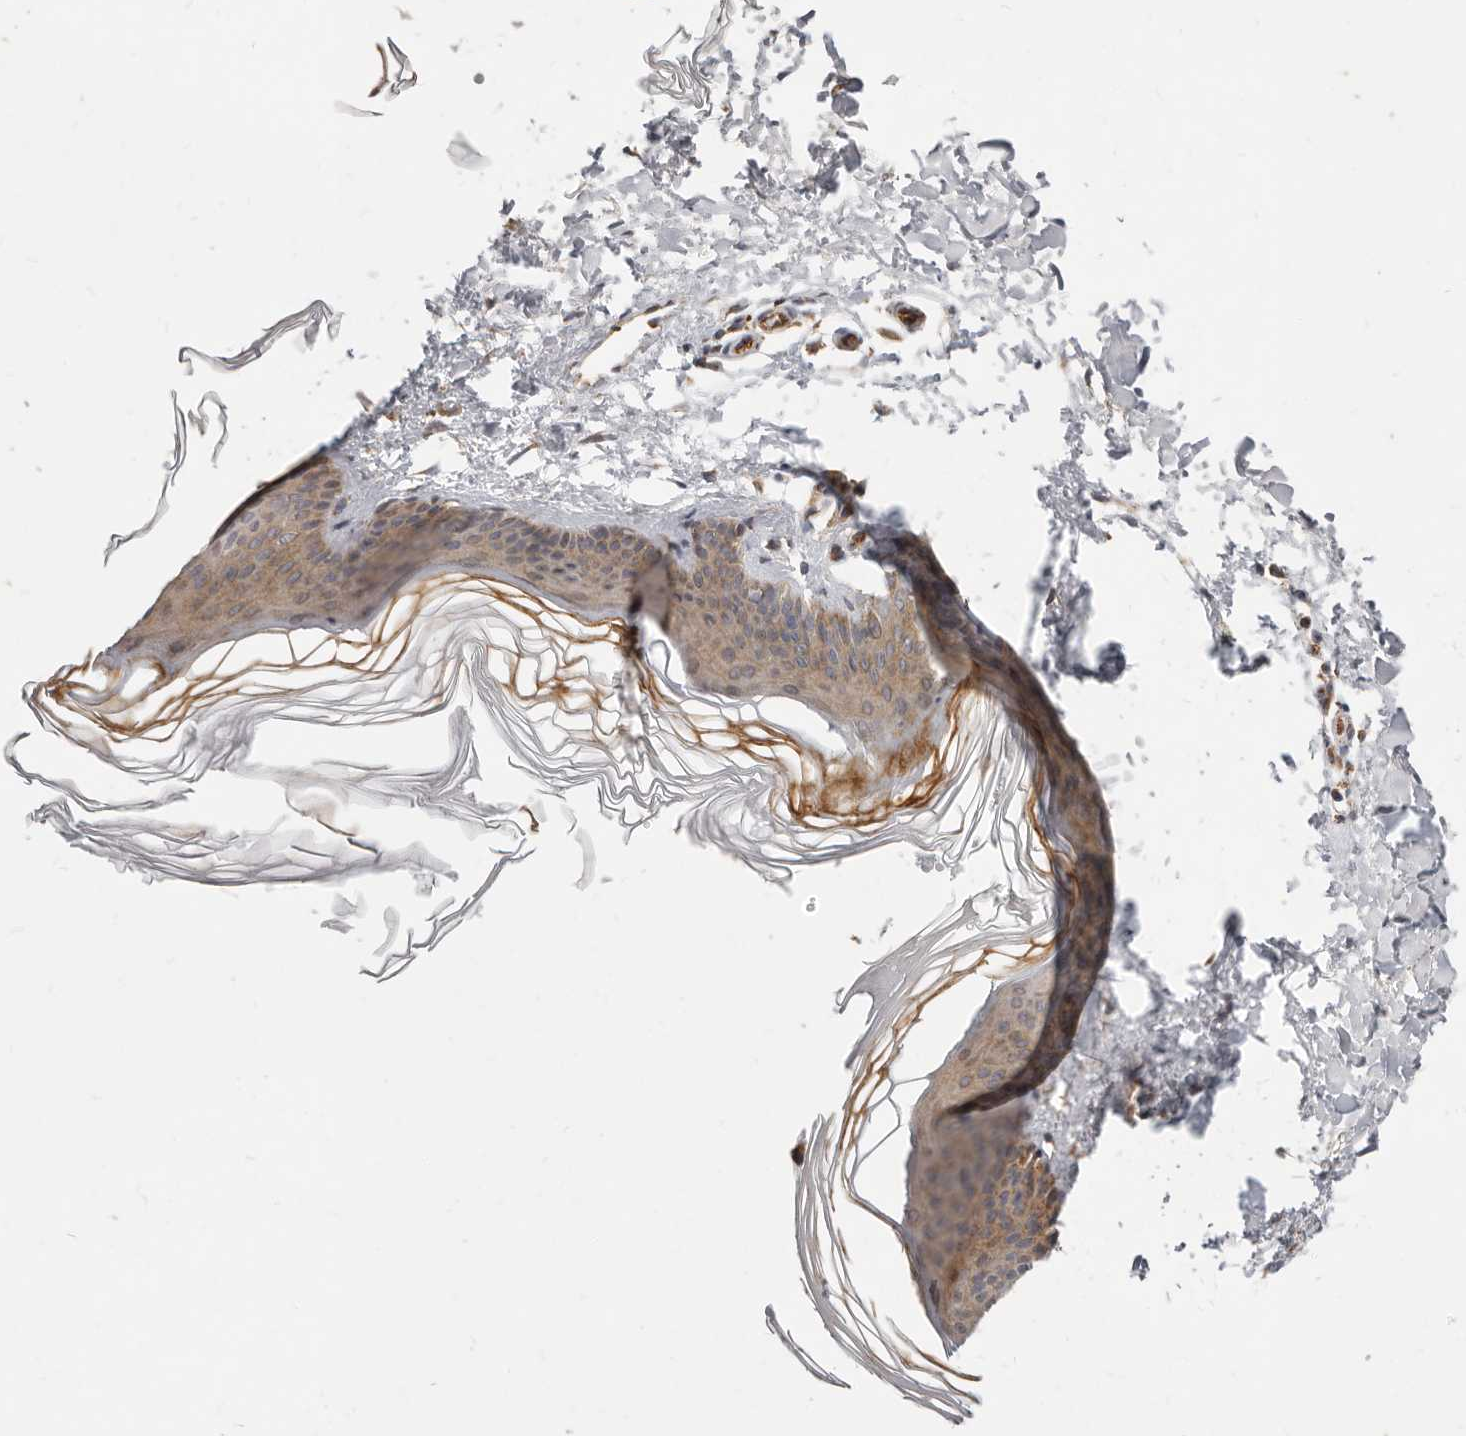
{"staining": {"intensity": "negative", "quantity": "none", "location": "none"}, "tissue": "skin", "cell_type": "Fibroblasts", "image_type": "normal", "snomed": [{"axis": "morphology", "description": "Normal tissue, NOS"}, {"axis": "topography", "description": "Skin"}], "caption": "Immunohistochemistry (IHC) histopathology image of benign human skin stained for a protein (brown), which exhibits no expression in fibroblasts. (DAB IHC, high magnification).", "gene": "USP49", "patient": {"sex": "female", "age": 27}}